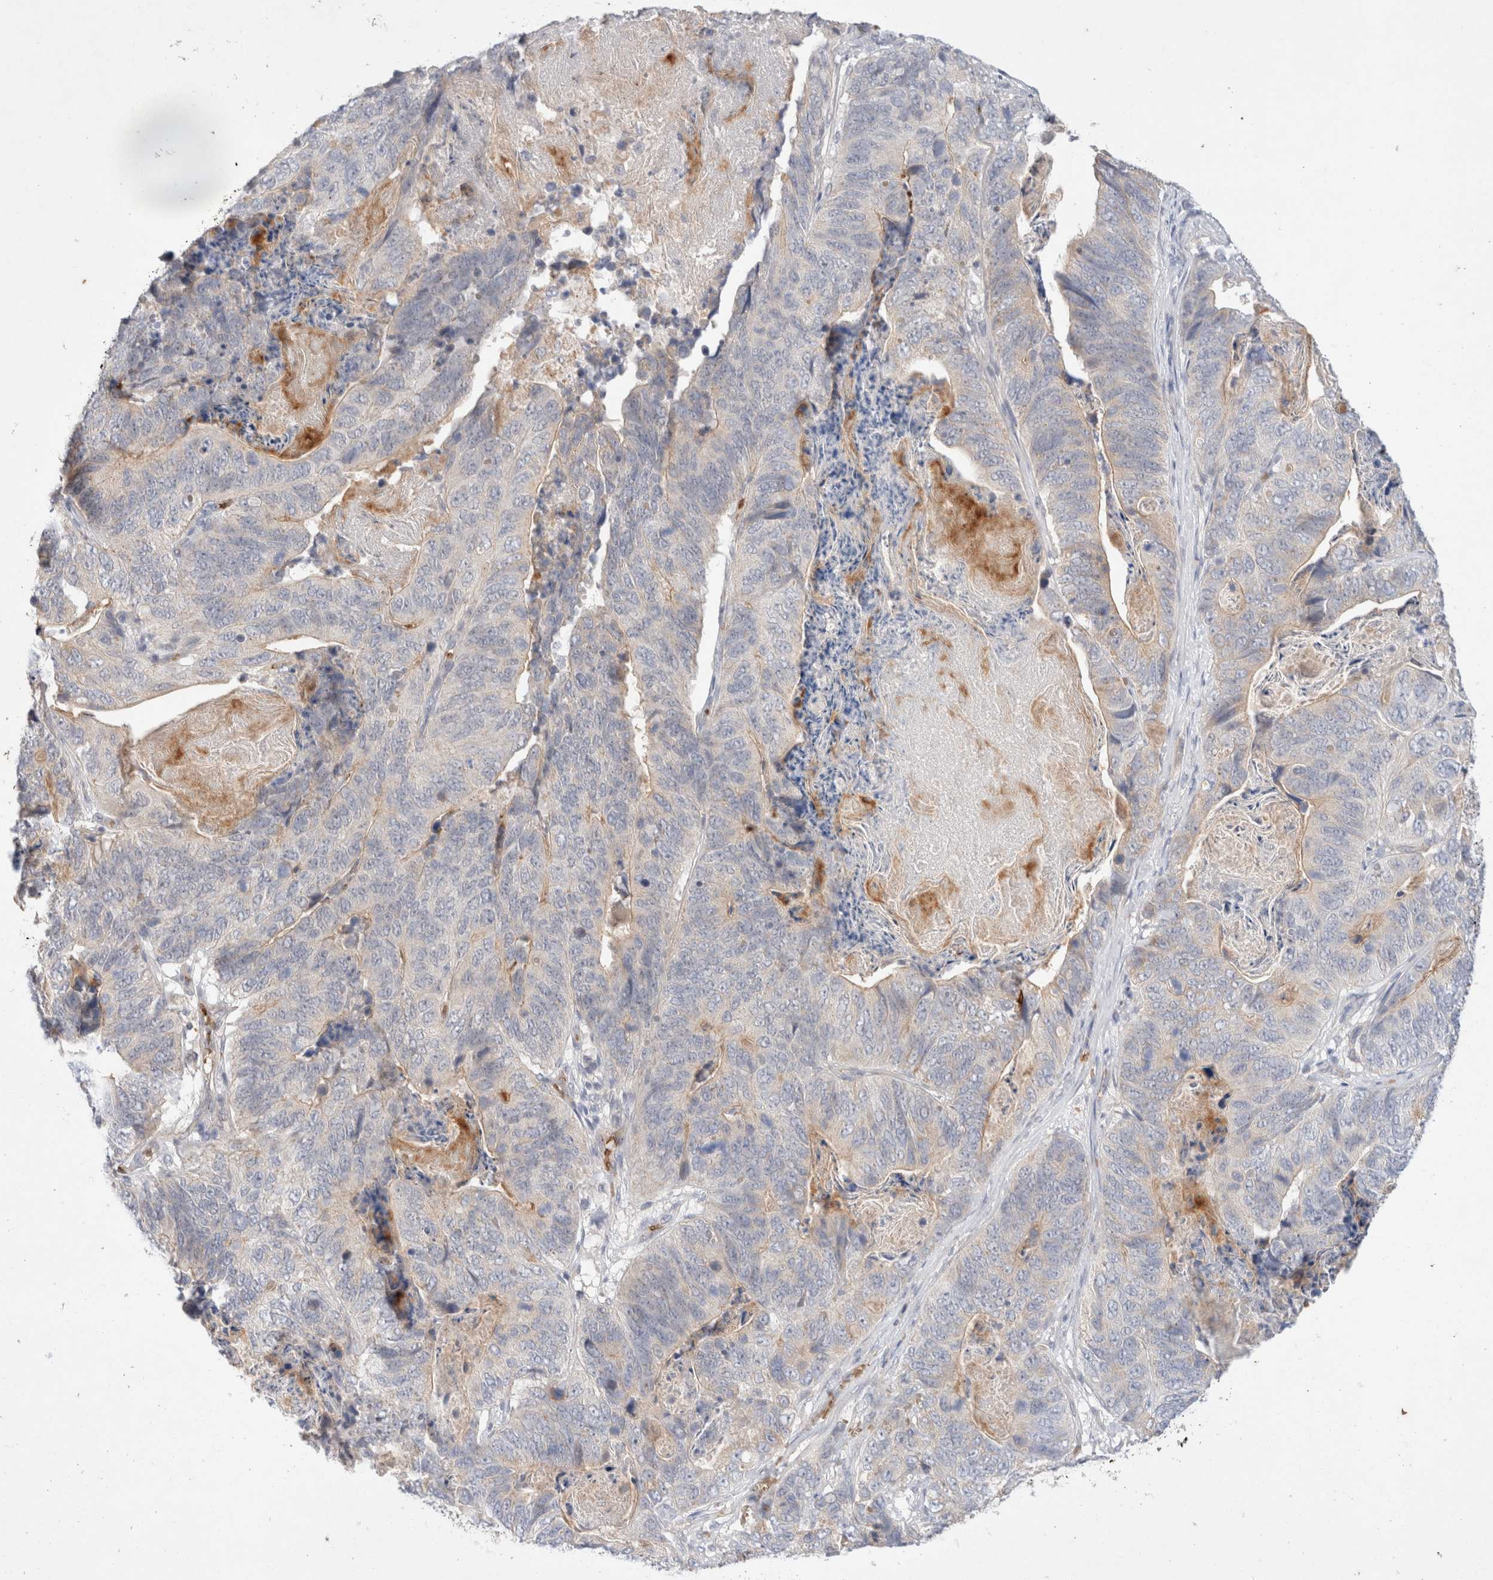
{"staining": {"intensity": "weak", "quantity": "<25%", "location": "cytoplasmic/membranous"}, "tissue": "stomach cancer", "cell_type": "Tumor cells", "image_type": "cancer", "snomed": [{"axis": "morphology", "description": "Normal tissue, NOS"}, {"axis": "morphology", "description": "Adenocarcinoma, NOS"}, {"axis": "topography", "description": "Stomach"}], "caption": "This is an immunohistochemistry (IHC) micrograph of stomach cancer. There is no expression in tumor cells.", "gene": "MST1", "patient": {"sex": "female", "age": 89}}